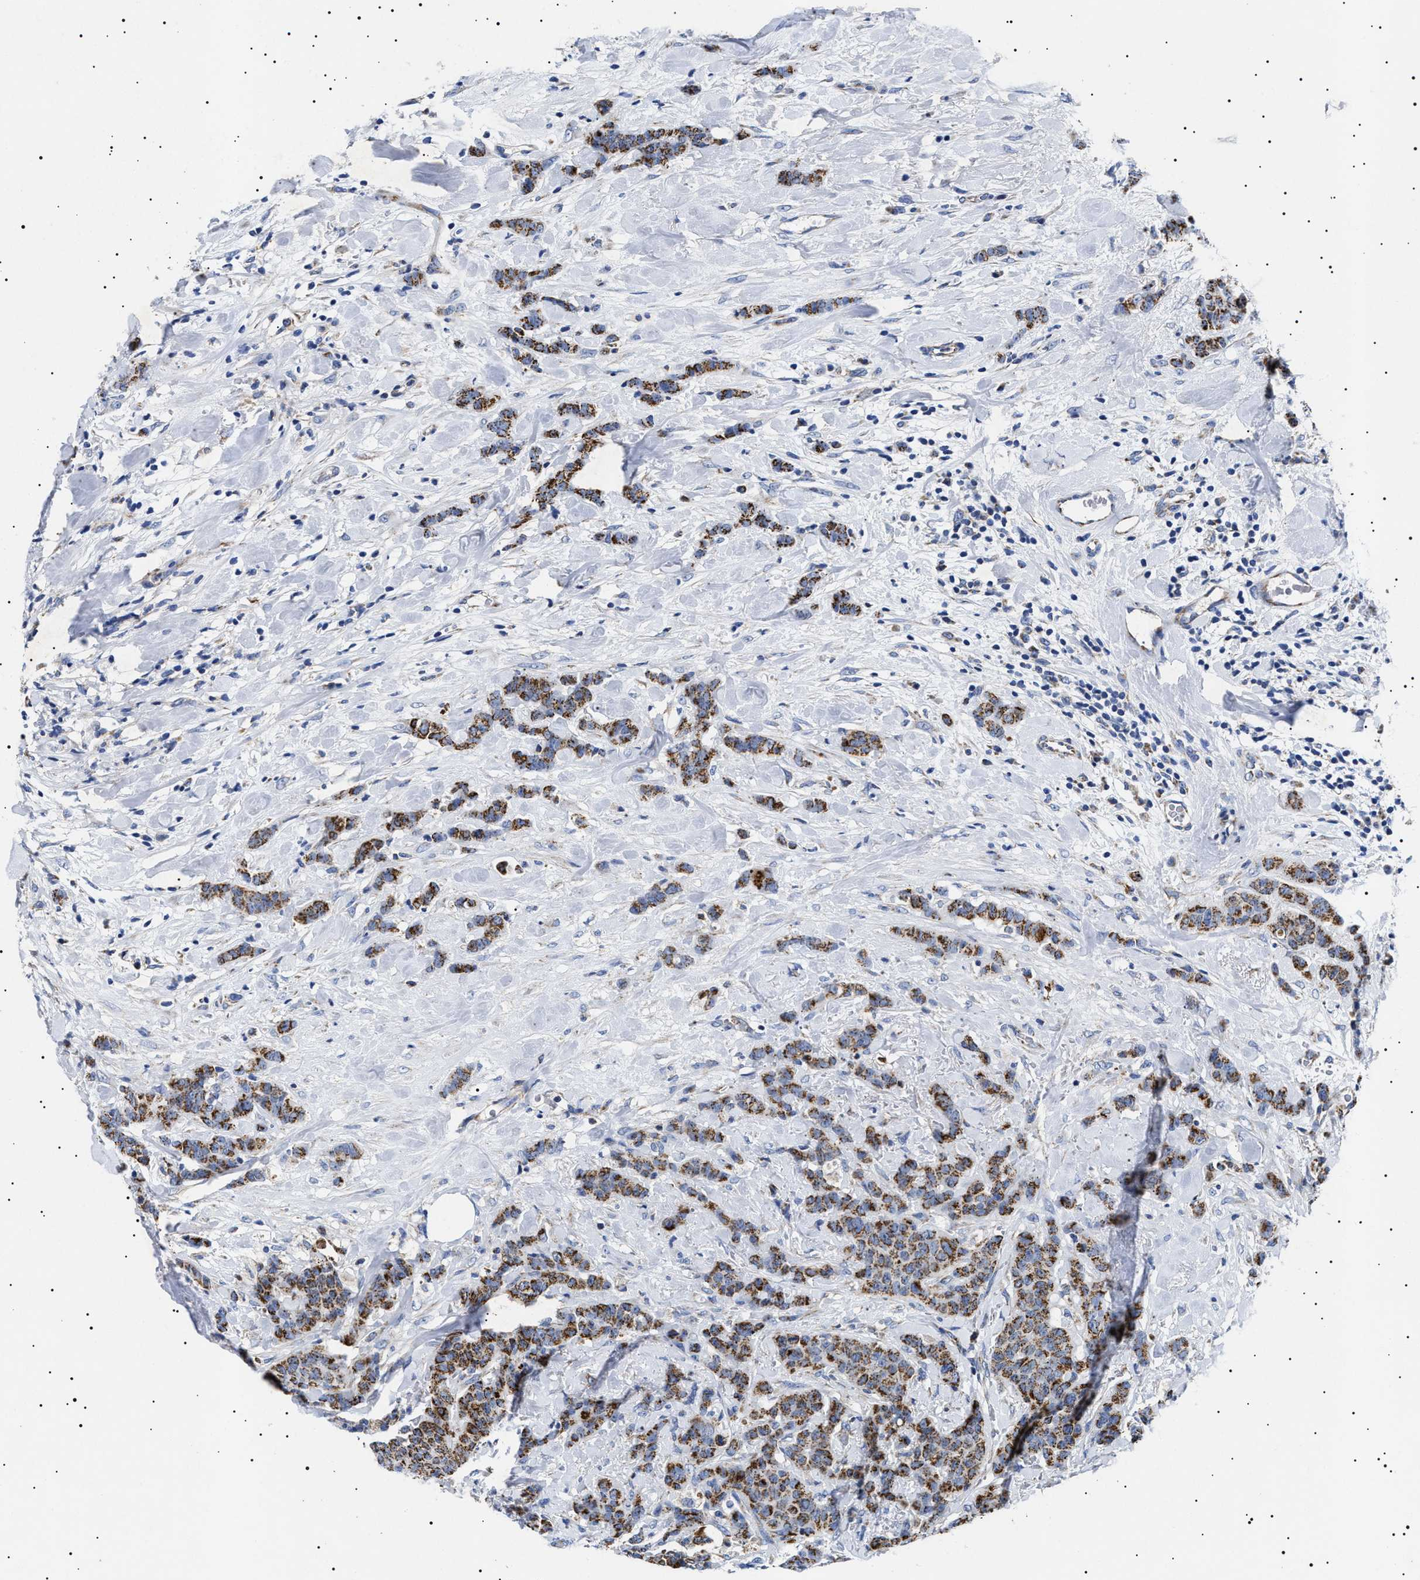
{"staining": {"intensity": "strong", "quantity": ">75%", "location": "cytoplasmic/membranous"}, "tissue": "breast cancer", "cell_type": "Tumor cells", "image_type": "cancer", "snomed": [{"axis": "morphology", "description": "Normal tissue, NOS"}, {"axis": "morphology", "description": "Duct carcinoma"}, {"axis": "topography", "description": "Breast"}], "caption": "The image shows immunohistochemical staining of breast cancer (infiltrating ductal carcinoma). There is strong cytoplasmic/membranous expression is seen in approximately >75% of tumor cells.", "gene": "CHRDL2", "patient": {"sex": "female", "age": 40}}